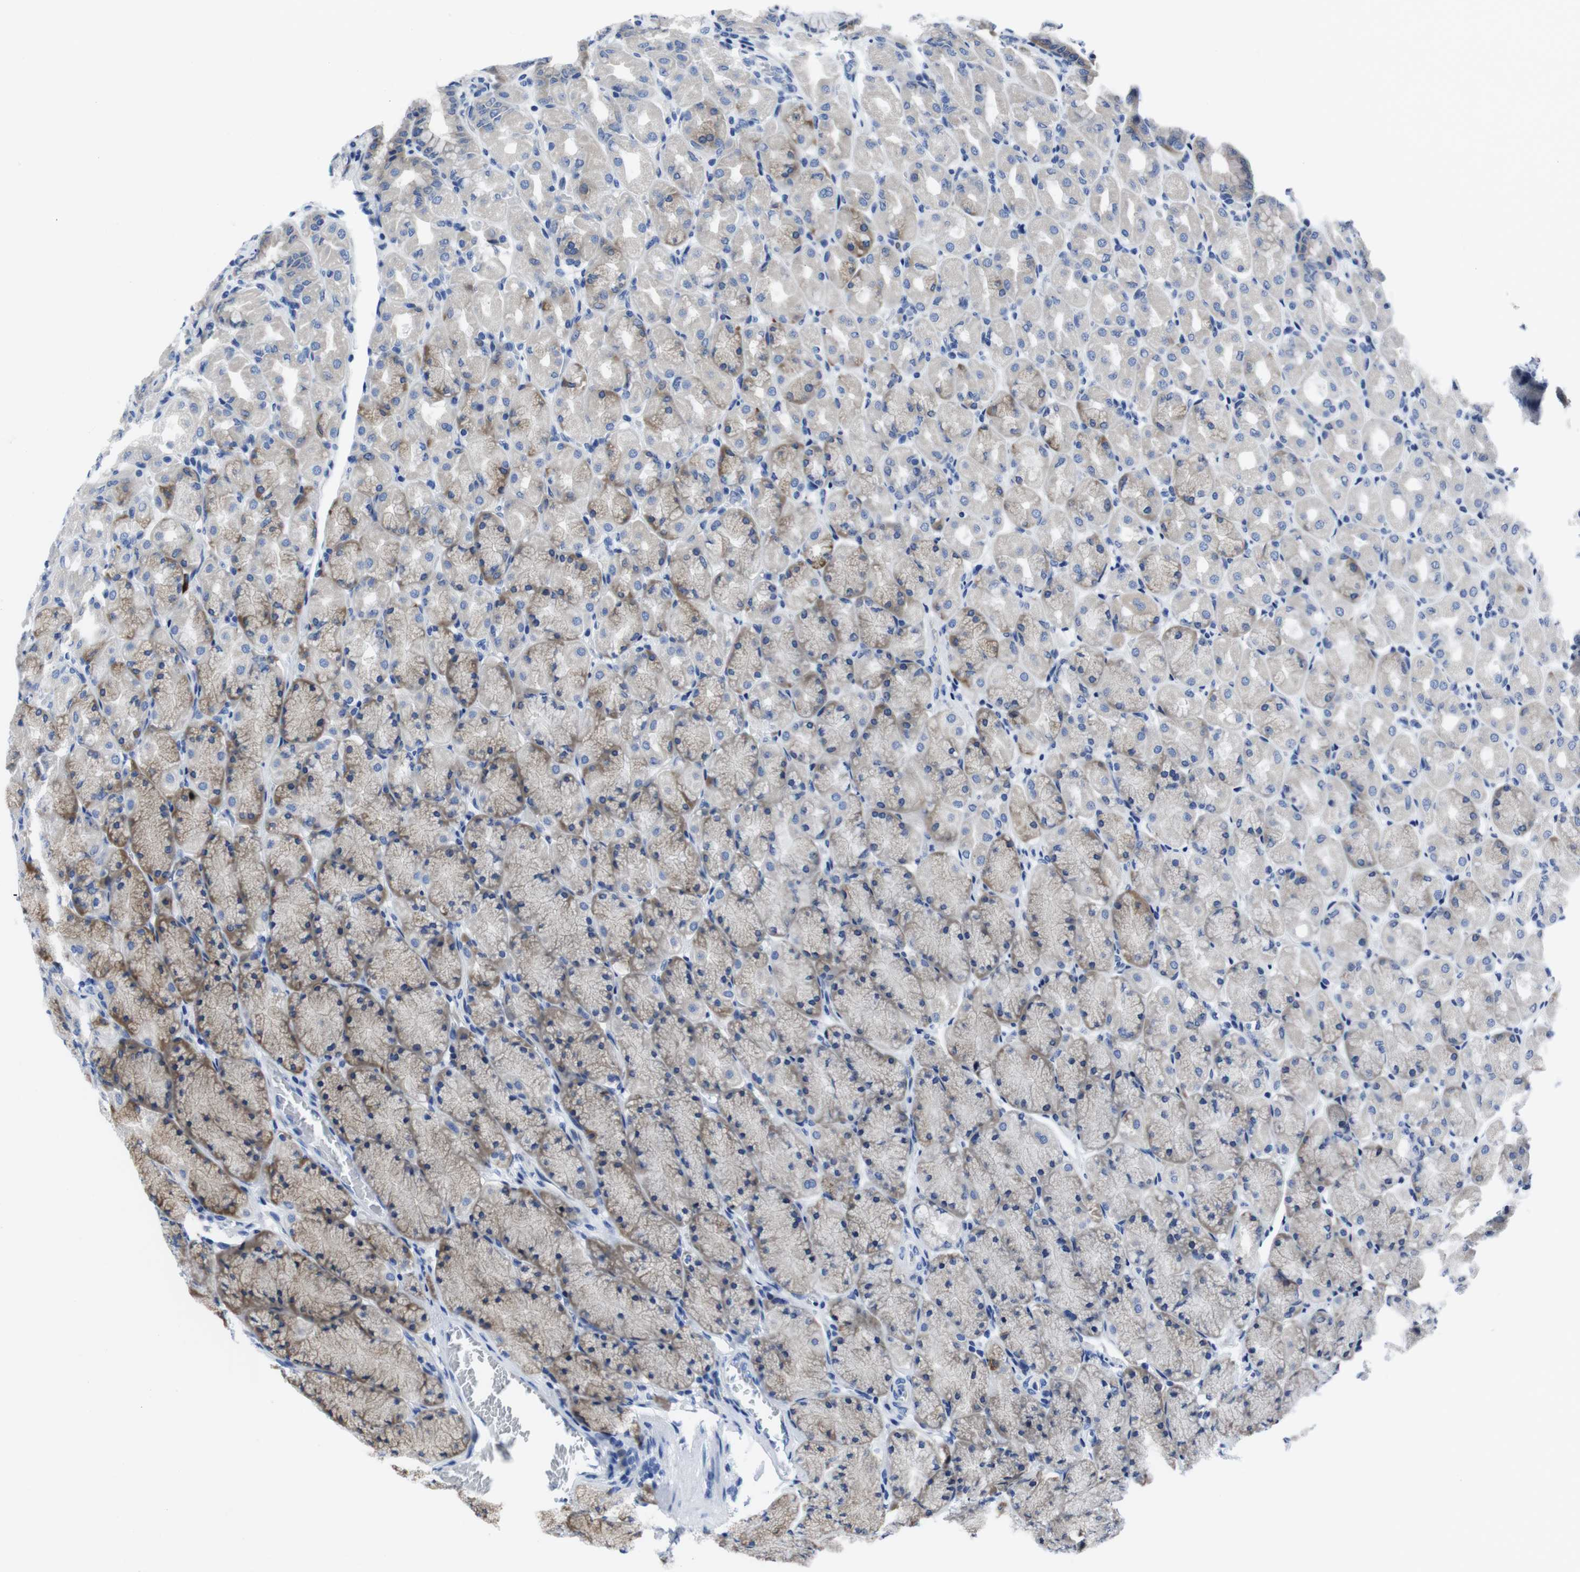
{"staining": {"intensity": "strong", "quantity": "25%-75%", "location": "cytoplasmic/membranous"}, "tissue": "stomach", "cell_type": "Glandular cells", "image_type": "normal", "snomed": [{"axis": "morphology", "description": "Normal tissue, NOS"}, {"axis": "topography", "description": "Stomach, upper"}], "caption": "Stomach stained with DAB IHC displays high levels of strong cytoplasmic/membranous positivity in about 25%-75% of glandular cells. The staining was performed using DAB (3,3'-diaminobenzidine), with brown indicating positive protein expression. Nuclei are stained blue with hematoxylin.", "gene": "EIF4A1", "patient": {"sex": "female", "age": 56}}